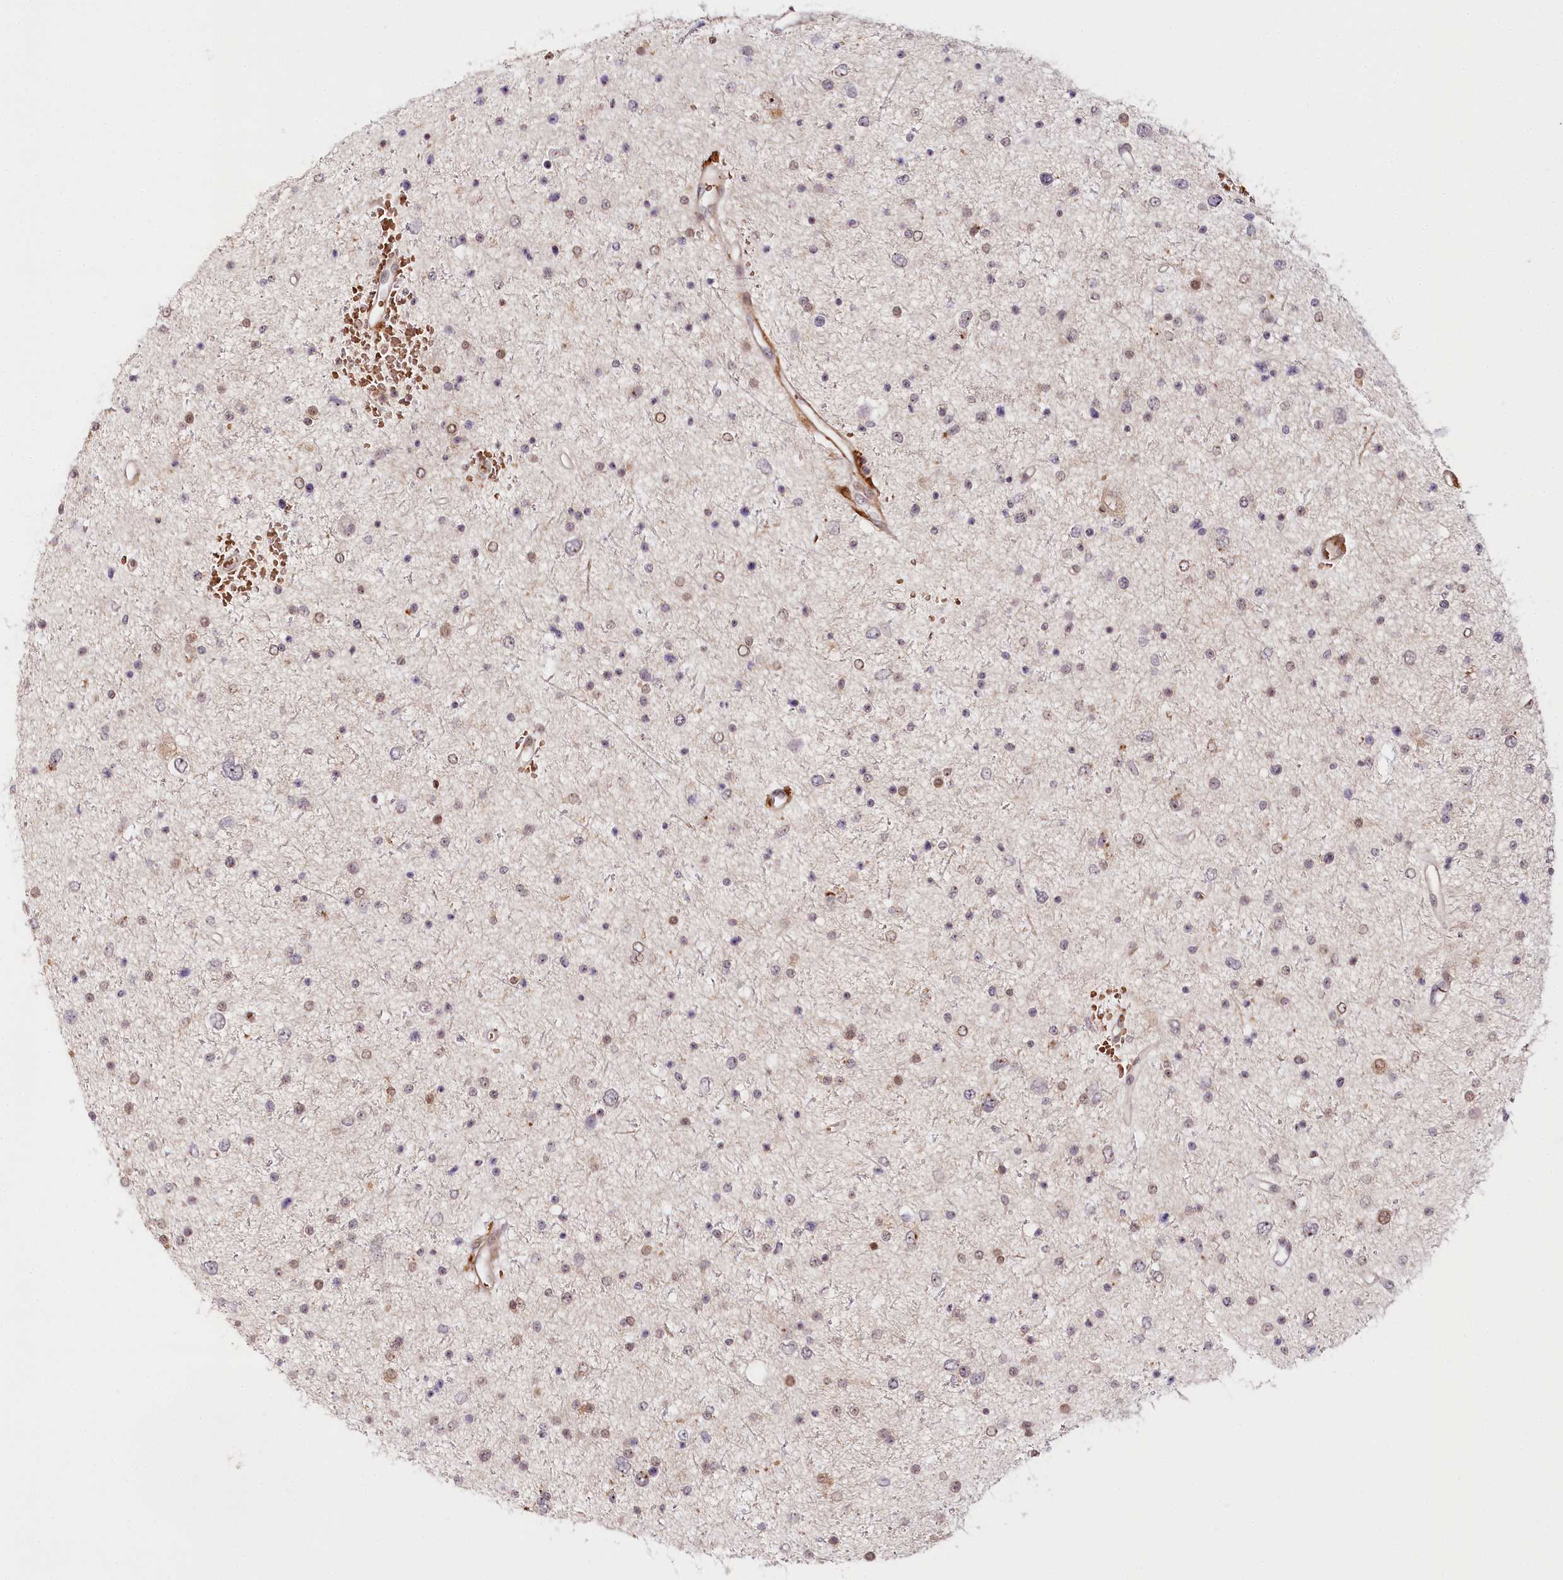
{"staining": {"intensity": "weak", "quantity": "25%-75%", "location": "nuclear"}, "tissue": "glioma", "cell_type": "Tumor cells", "image_type": "cancer", "snomed": [{"axis": "morphology", "description": "Glioma, malignant, Low grade"}, {"axis": "topography", "description": "Brain"}], "caption": "Glioma stained with a protein marker reveals weak staining in tumor cells.", "gene": "WDR36", "patient": {"sex": "female", "age": 37}}